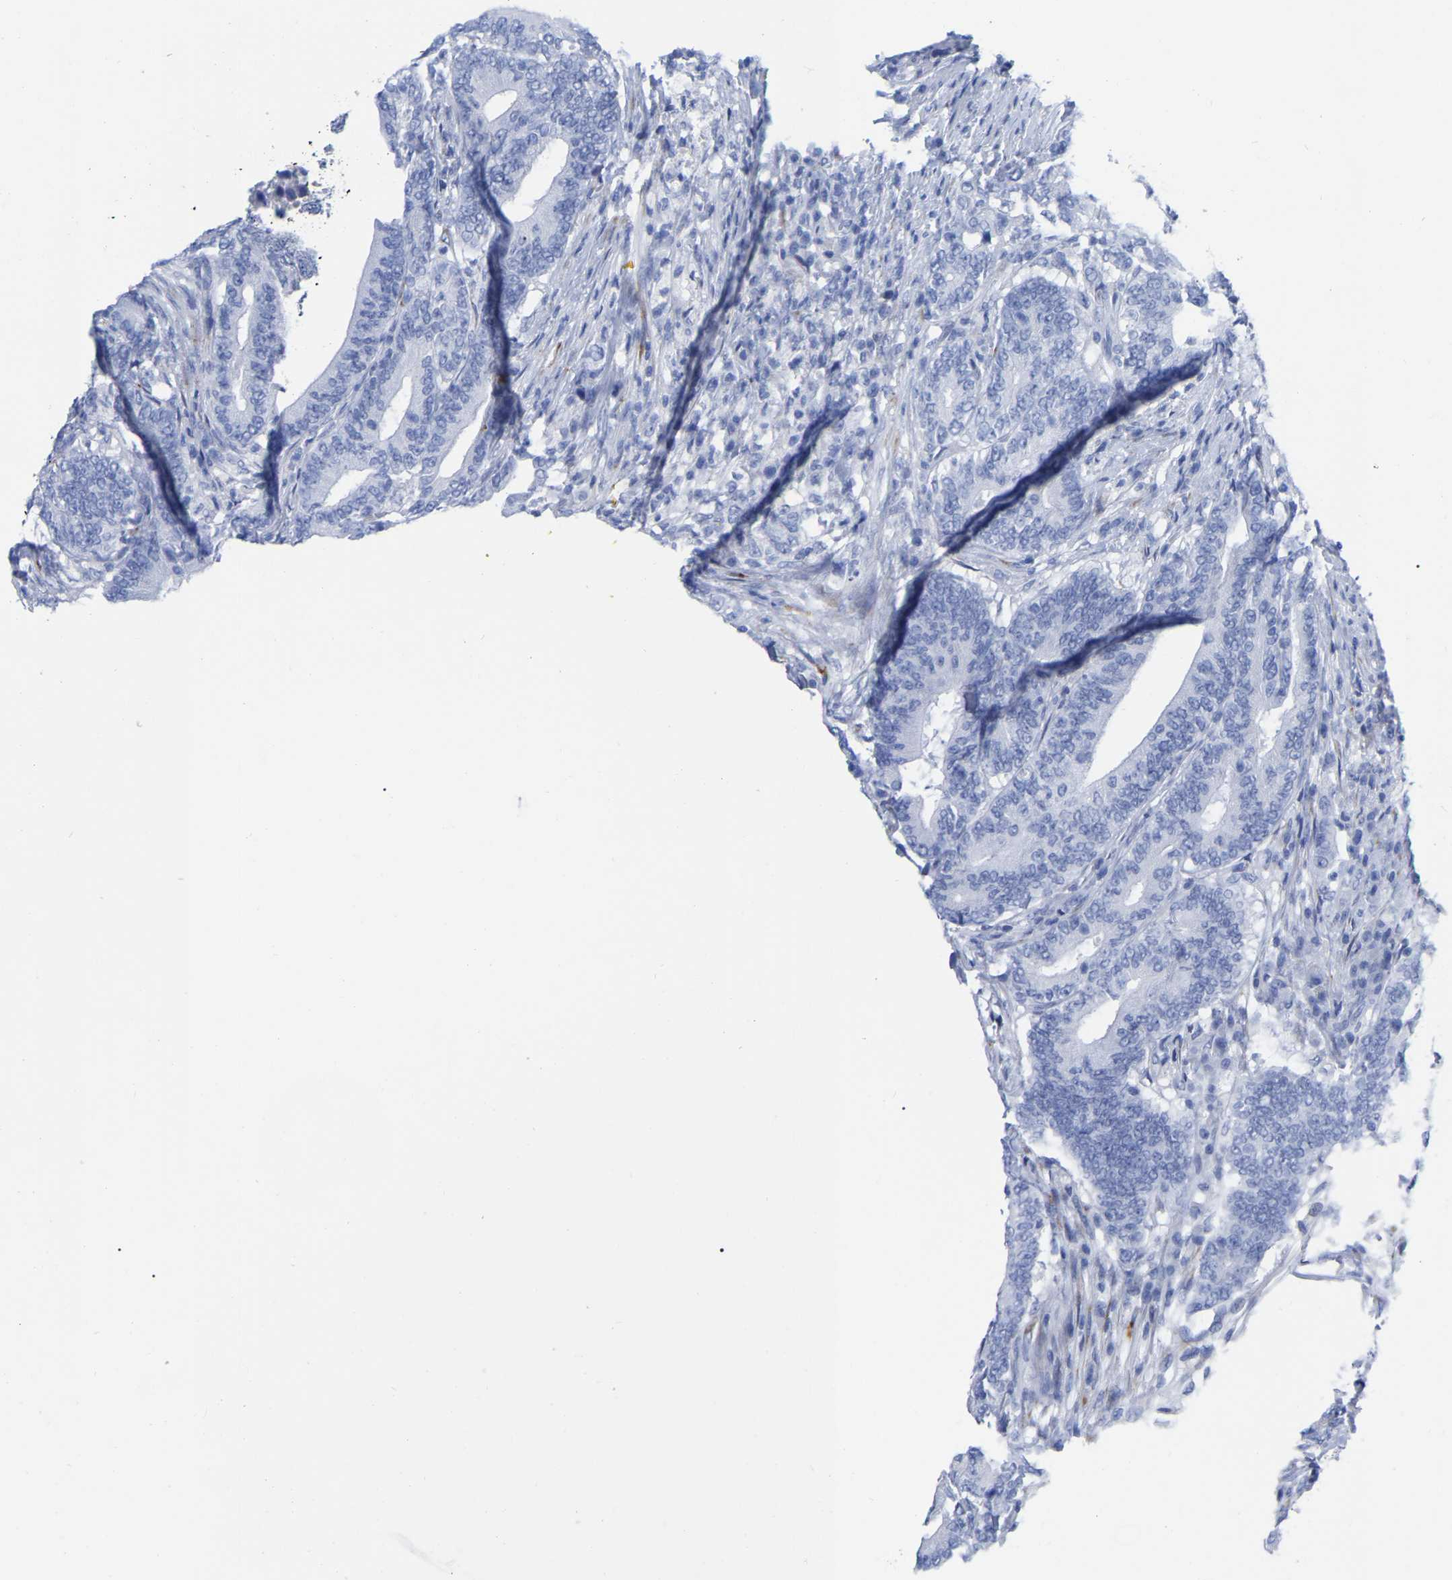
{"staining": {"intensity": "negative", "quantity": "none", "location": "none"}, "tissue": "colorectal cancer", "cell_type": "Tumor cells", "image_type": "cancer", "snomed": [{"axis": "morphology", "description": "Adenocarcinoma, NOS"}, {"axis": "topography", "description": "Colon"}], "caption": "Immunohistochemical staining of colorectal cancer reveals no significant staining in tumor cells.", "gene": "HAPLN1", "patient": {"sex": "female", "age": 66}}